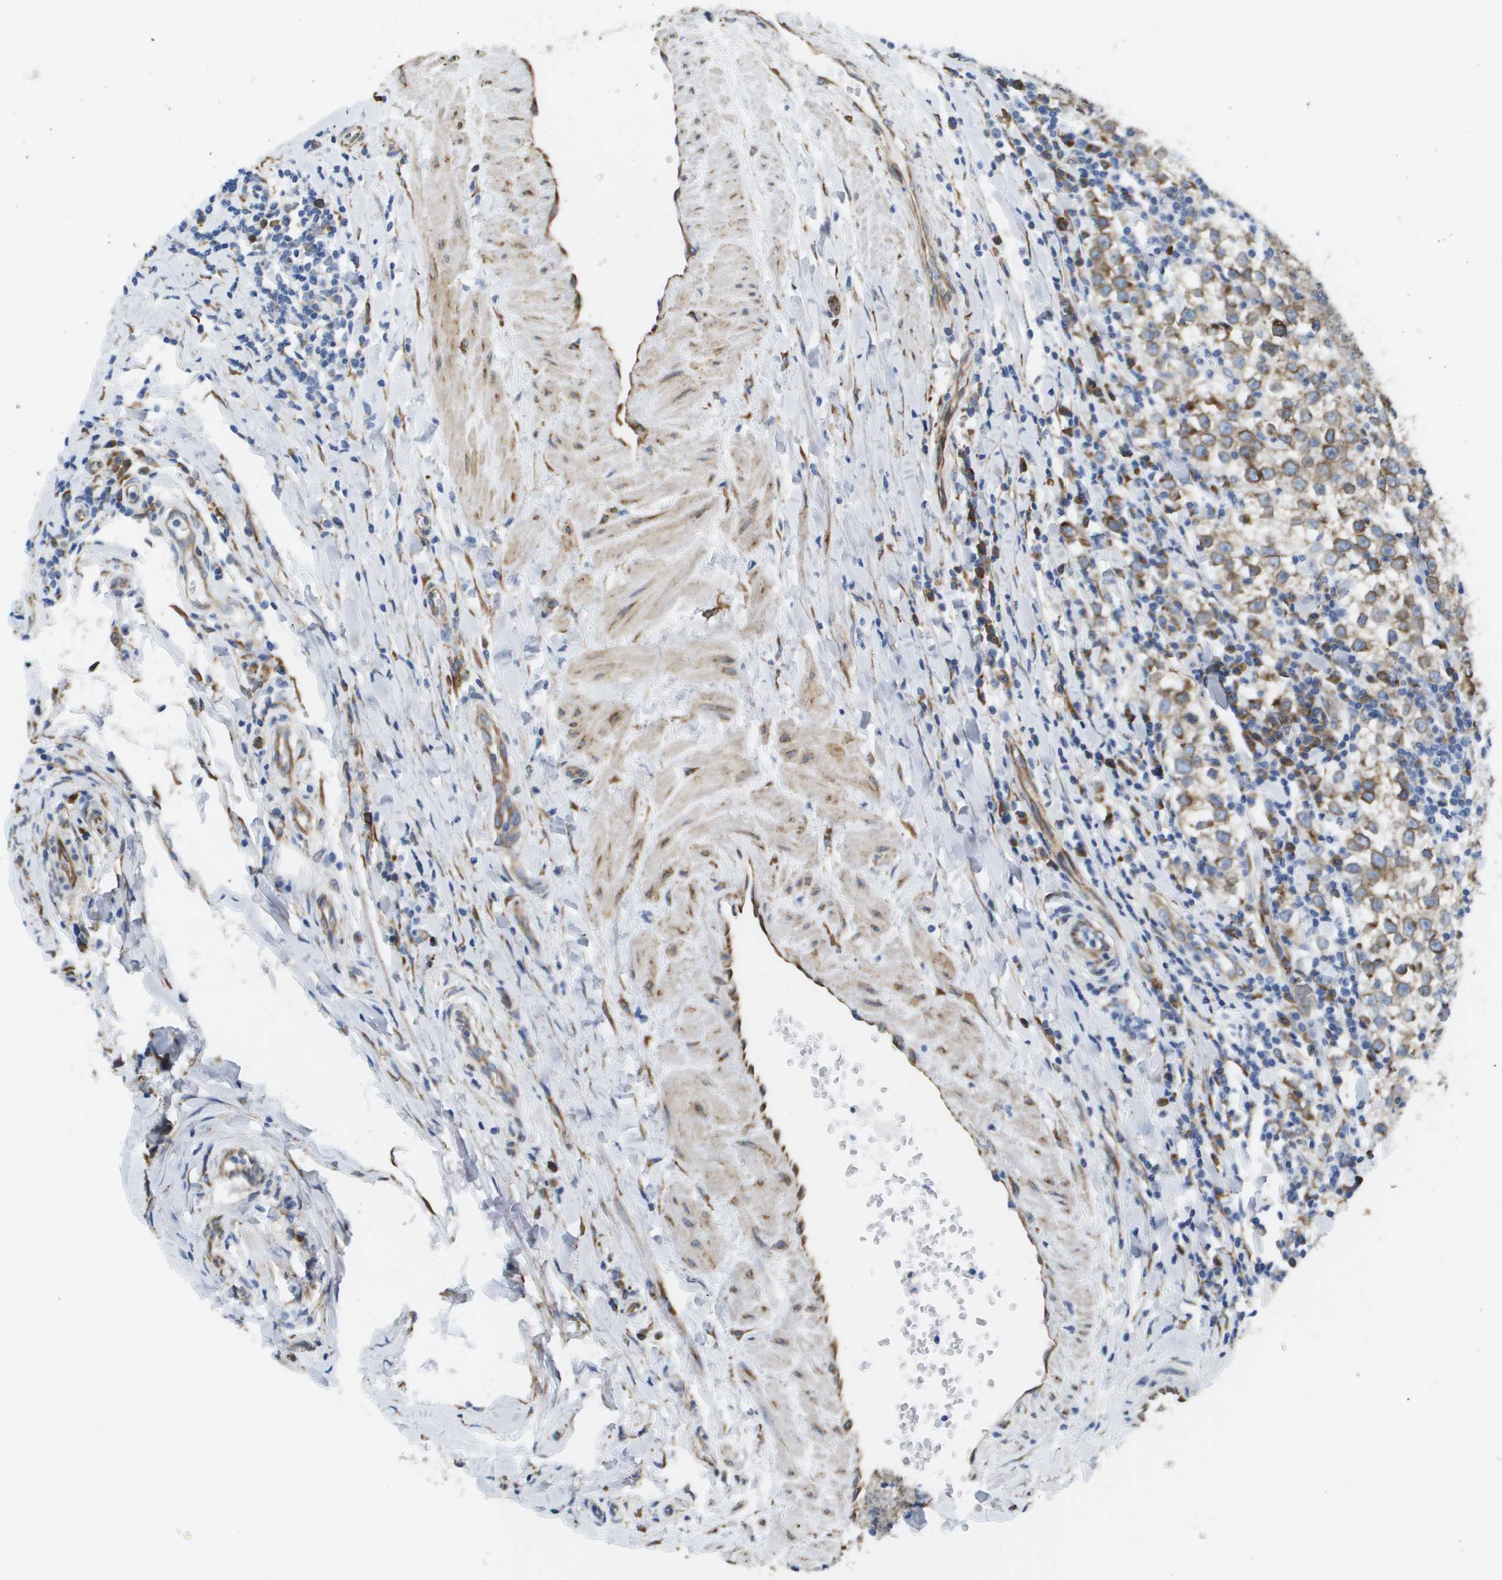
{"staining": {"intensity": "moderate", "quantity": ">75%", "location": "cytoplasmic/membranous"}, "tissue": "testis cancer", "cell_type": "Tumor cells", "image_type": "cancer", "snomed": [{"axis": "morphology", "description": "Seminoma, NOS"}, {"axis": "morphology", "description": "Carcinoma, Embryonal, NOS"}, {"axis": "topography", "description": "Testis"}], "caption": "The photomicrograph demonstrates immunohistochemical staining of embryonal carcinoma (testis). There is moderate cytoplasmic/membranous staining is seen in approximately >75% of tumor cells.", "gene": "ST3GAL2", "patient": {"sex": "male", "age": 36}}